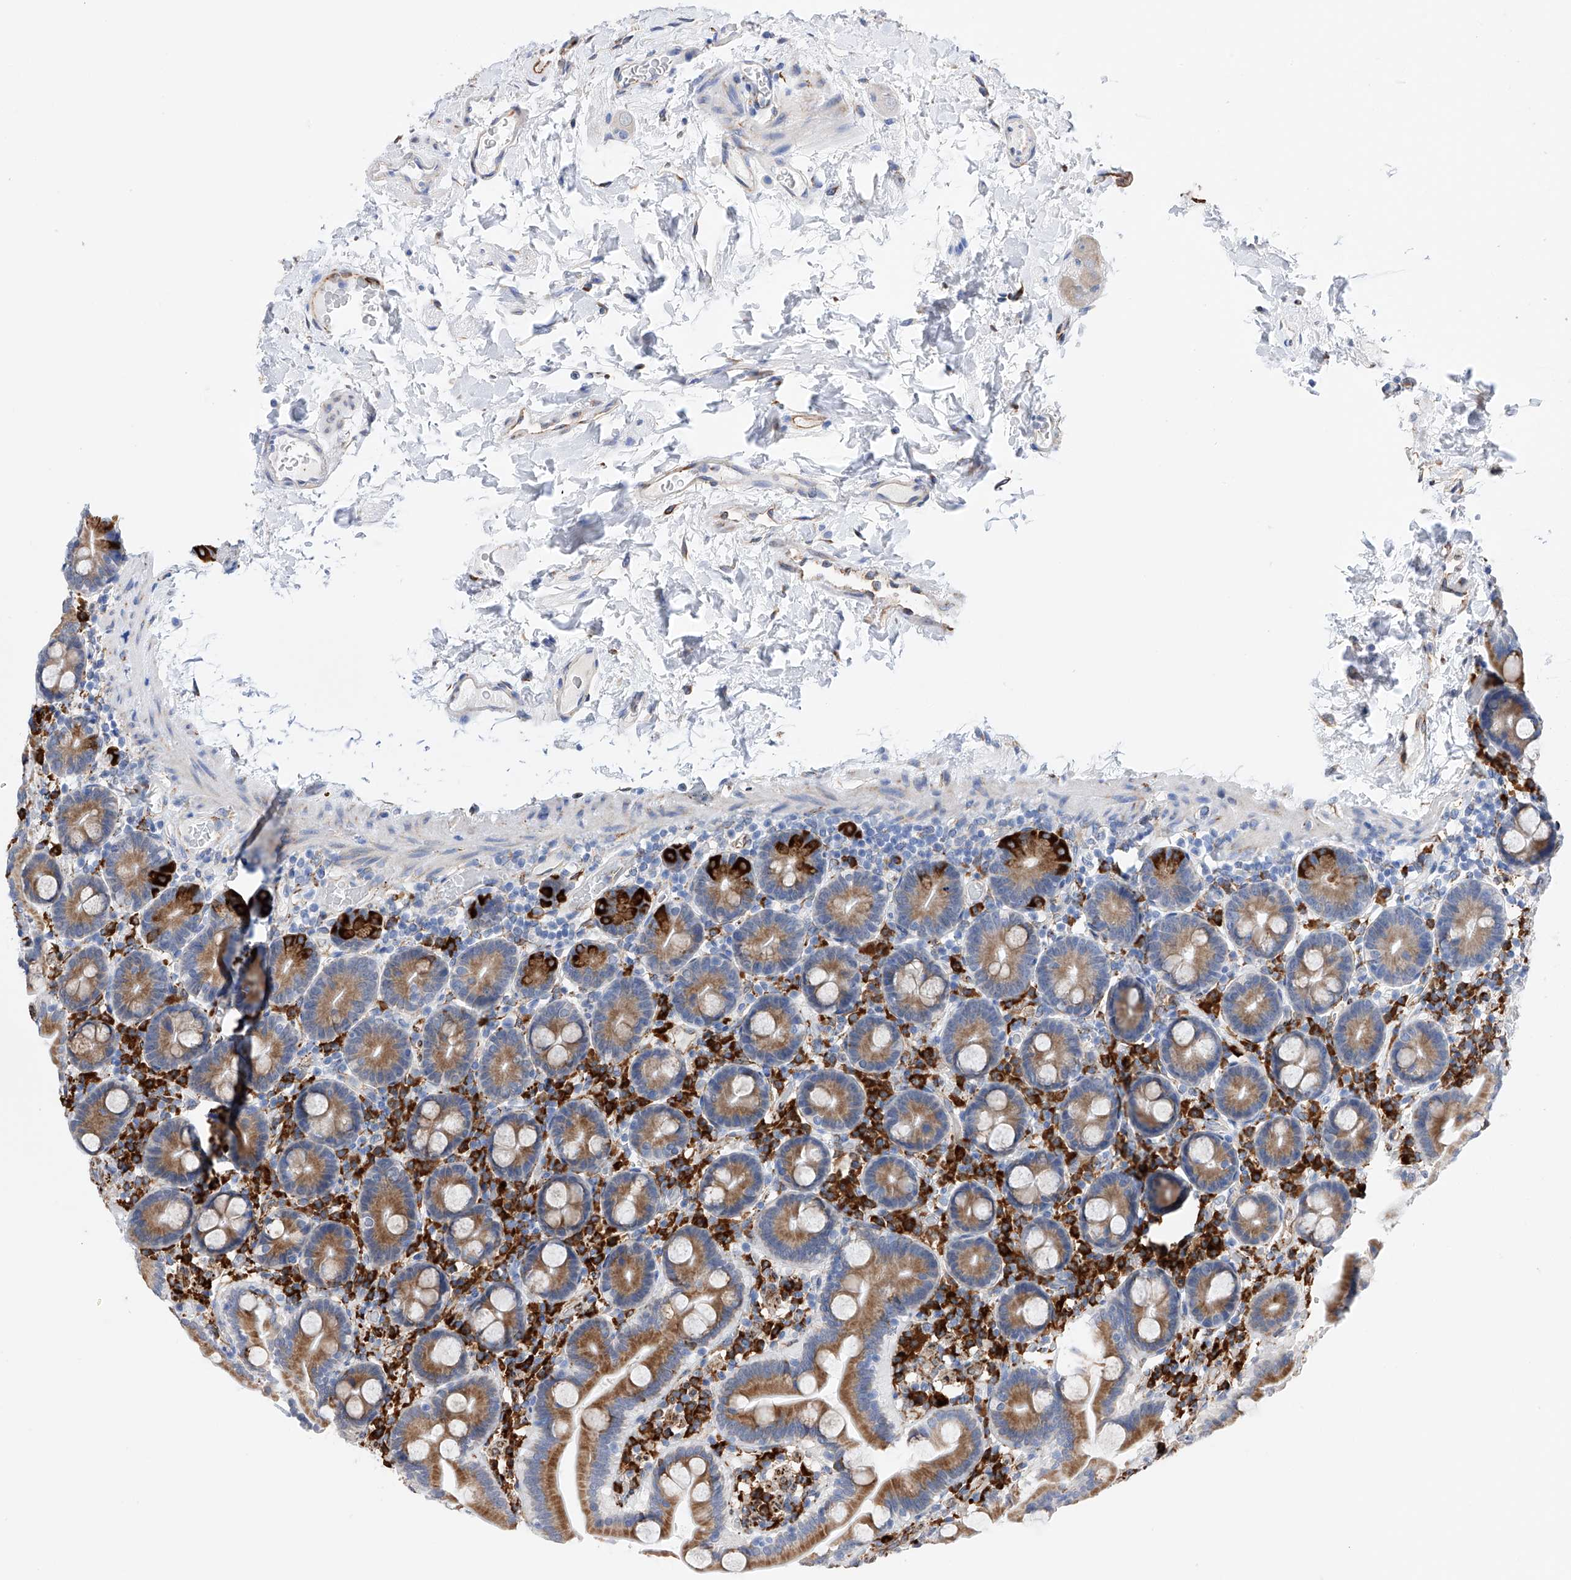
{"staining": {"intensity": "moderate", "quantity": ">75%", "location": "cytoplasmic/membranous"}, "tissue": "duodenum", "cell_type": "Glandular cells", "image_type": "normal", "snomed": [{"axis": "morphology", "description": "Normal tissue, NOS"}, {"axis": "topography", "description": "Duodenum"}], "caption": "Unremarkable duodenum demonstrates moderate cytoplasmic/membranous expression in approximately >75% of glandular cells (brown staining indicates protein expression, while blue staining denotes nuclei)..", "gene": "PDIA5", "patient": {"sex": "male", "age": 55}}